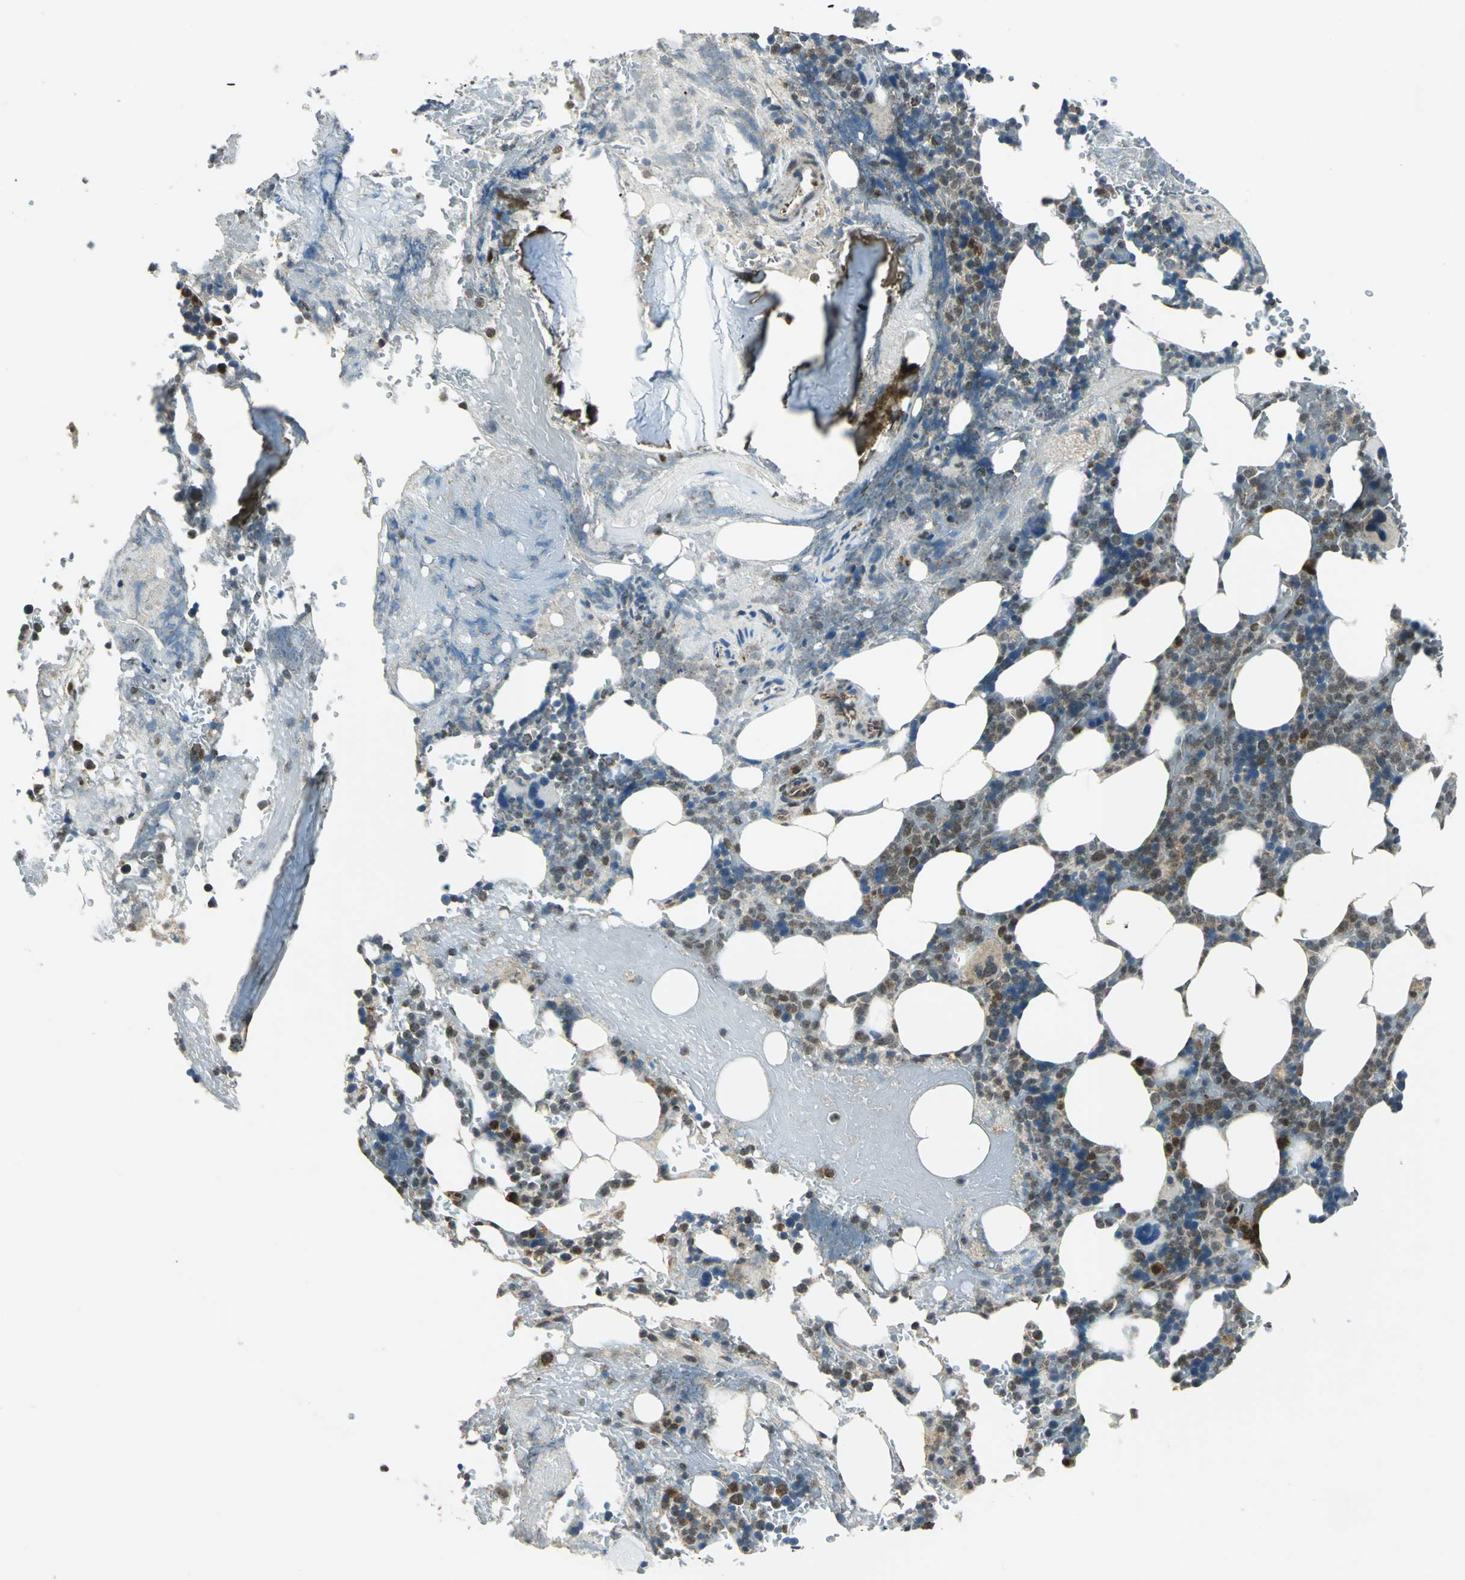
{"staining": {"intensity": "moderate", "quantity": "25%-75%", "location": "cytoplasmic/membranous,nuclear"}, "tissue": "bone marrow", "cell_type": "Hematopoietic cells", "image_type": "normal", "snomed": [{"axis": "morphology", "description": "Normal tissue, NOS"}, {"axis": "topography", "description": "Bone marrow"}], "caption": "Immunohistochemical staining of benign human bone marrow shows 25%-75% levels of moderate cytoplasmic/membranous,nuclear protein expression in about 25%-75% of hematopoietic cells. (DAB IHC, brown staining for protein, blue staining for nuclei).", "gene": "NUDT2", "patient": {"sex": "female", "age": 73}}